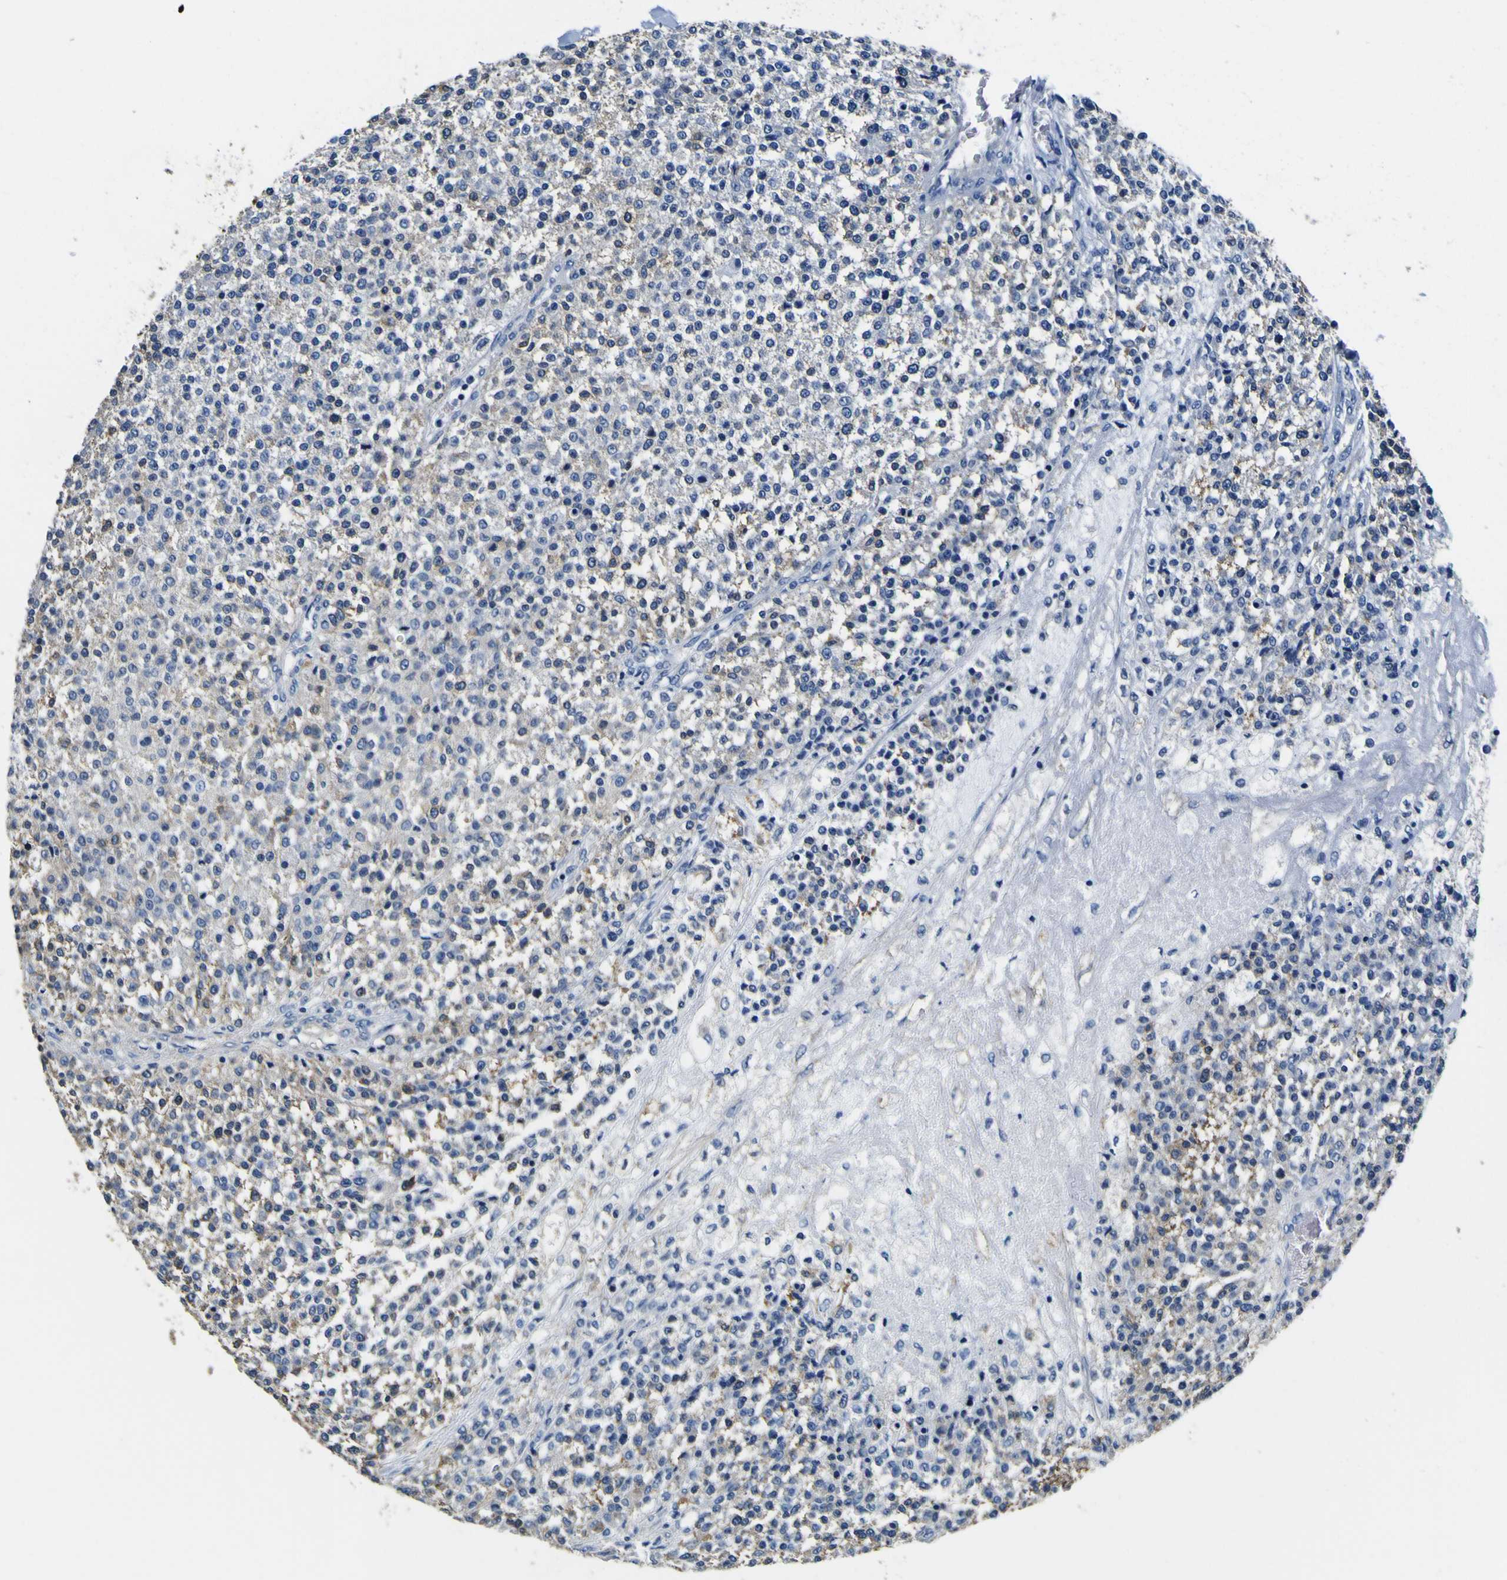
{"staining": {"intensity": "weak", "quantity": ">75%", "location": "cytoplasmic/membranous"}, "tissue": "testis cancer", "cell_type": "Tumor cells", "image_type": "cancer", "snomed": [{"axis": "morphology", "description": "Seminoma, NOS"}, {"axis": "topography", "description": "Testis"}], "caption": "A brown stain highlights weak cytoplasmic/membranous expression of a protein in human testis cancer (seminoma) tumor cells.", "gene": "TUBA1B", "patient": {"sex": "male", "age": 59}}